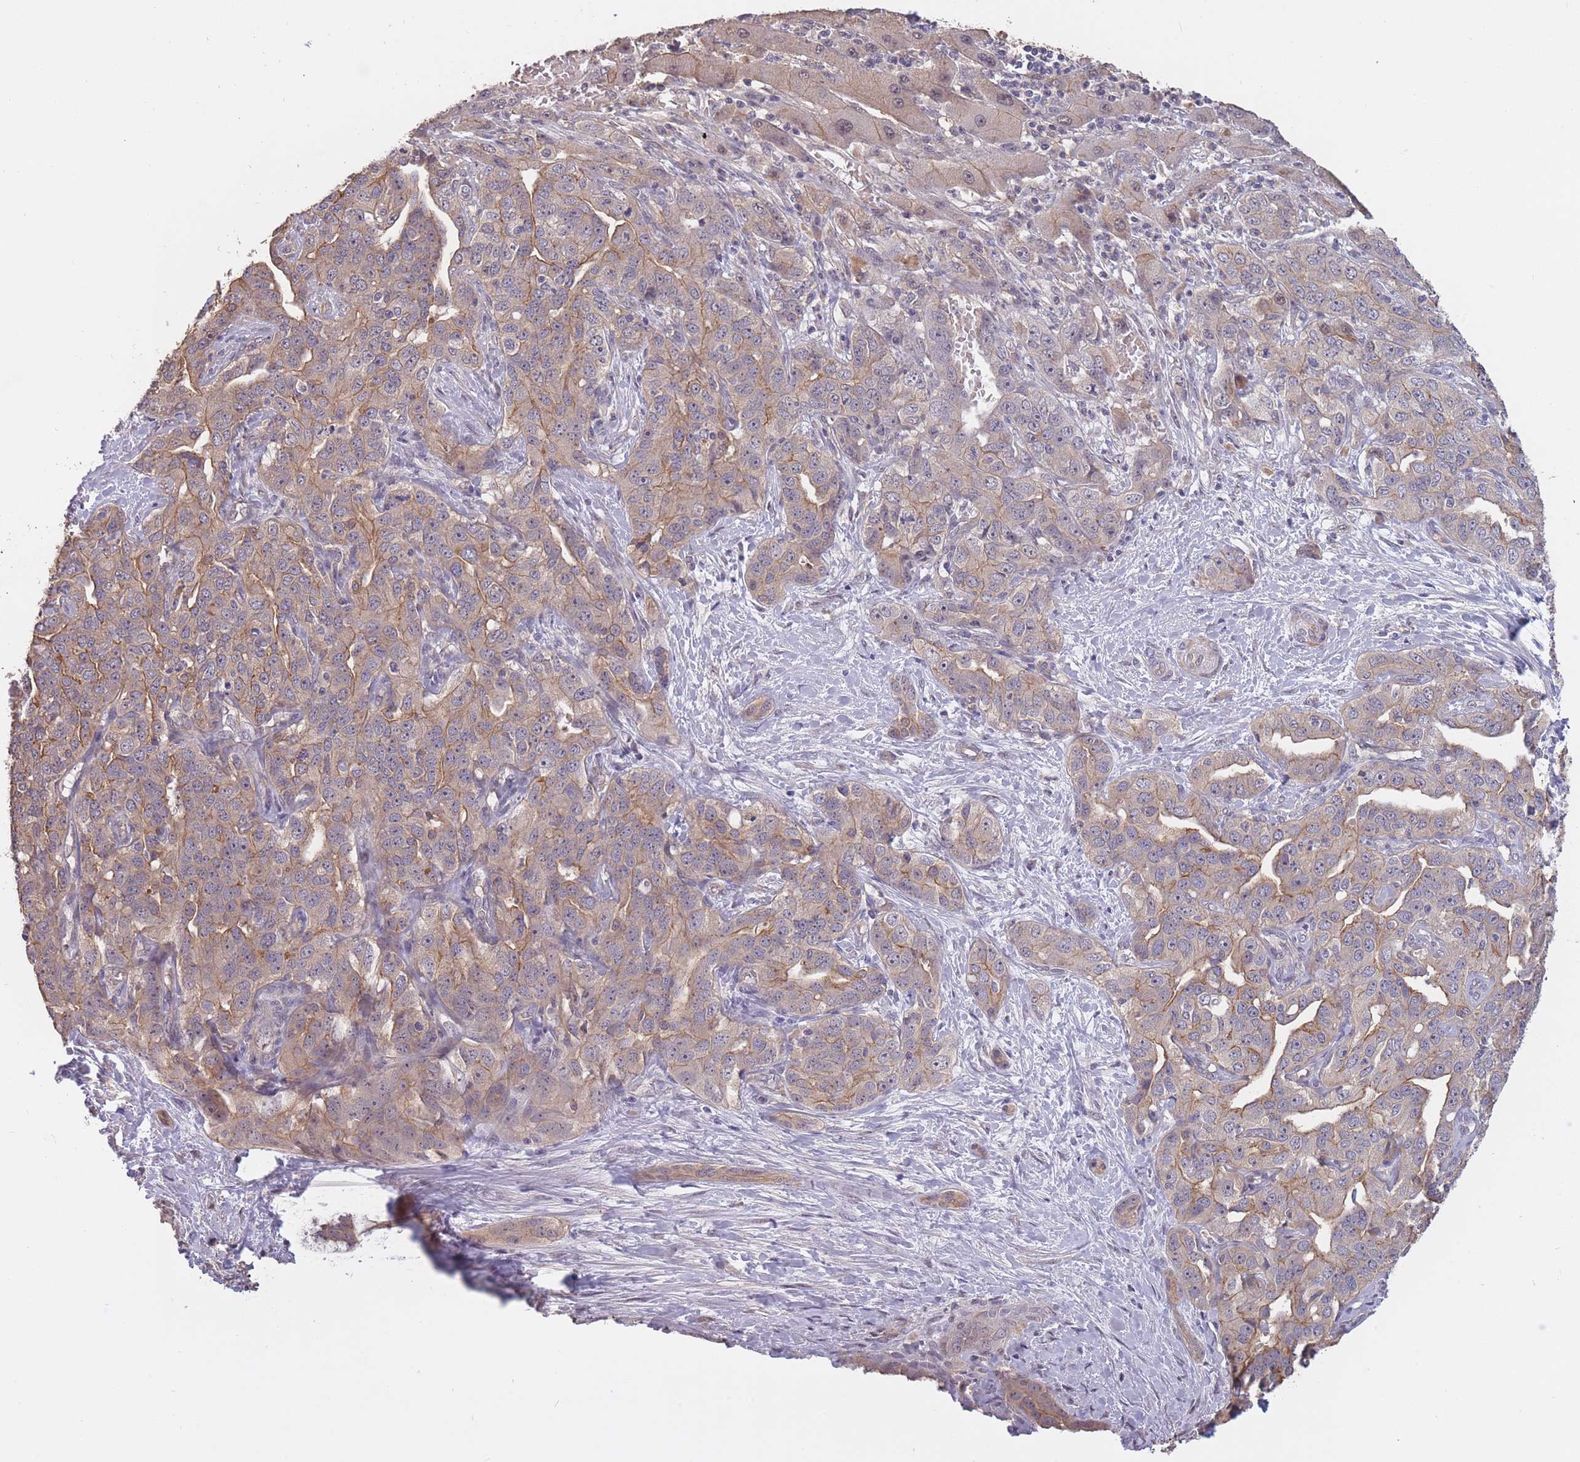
{"staining": {"intensity": "weak", "quantity": "25%-75%", "location": "cytoplasmic/membranous"}, "tissue": "liver cancer", "cell_type": "Tumor cells", "image_type": "cancer", "snomed": [{"axis": "morphology", "description": "Cholangiocarcinoma"}, {"axis": "topography", "description": "Liver"}], "caption": "Protein staining exhibits weak cytoplasmic/membranous positivity in about 25%-75% of tumor cells in liver cancer. (Stains: DAB in brown, nuclei in blue, Microscopy: brightfield microscopy at high magnification).", "gene": "KIAA1755", "patient": {"sex": "male", "age": 59}}